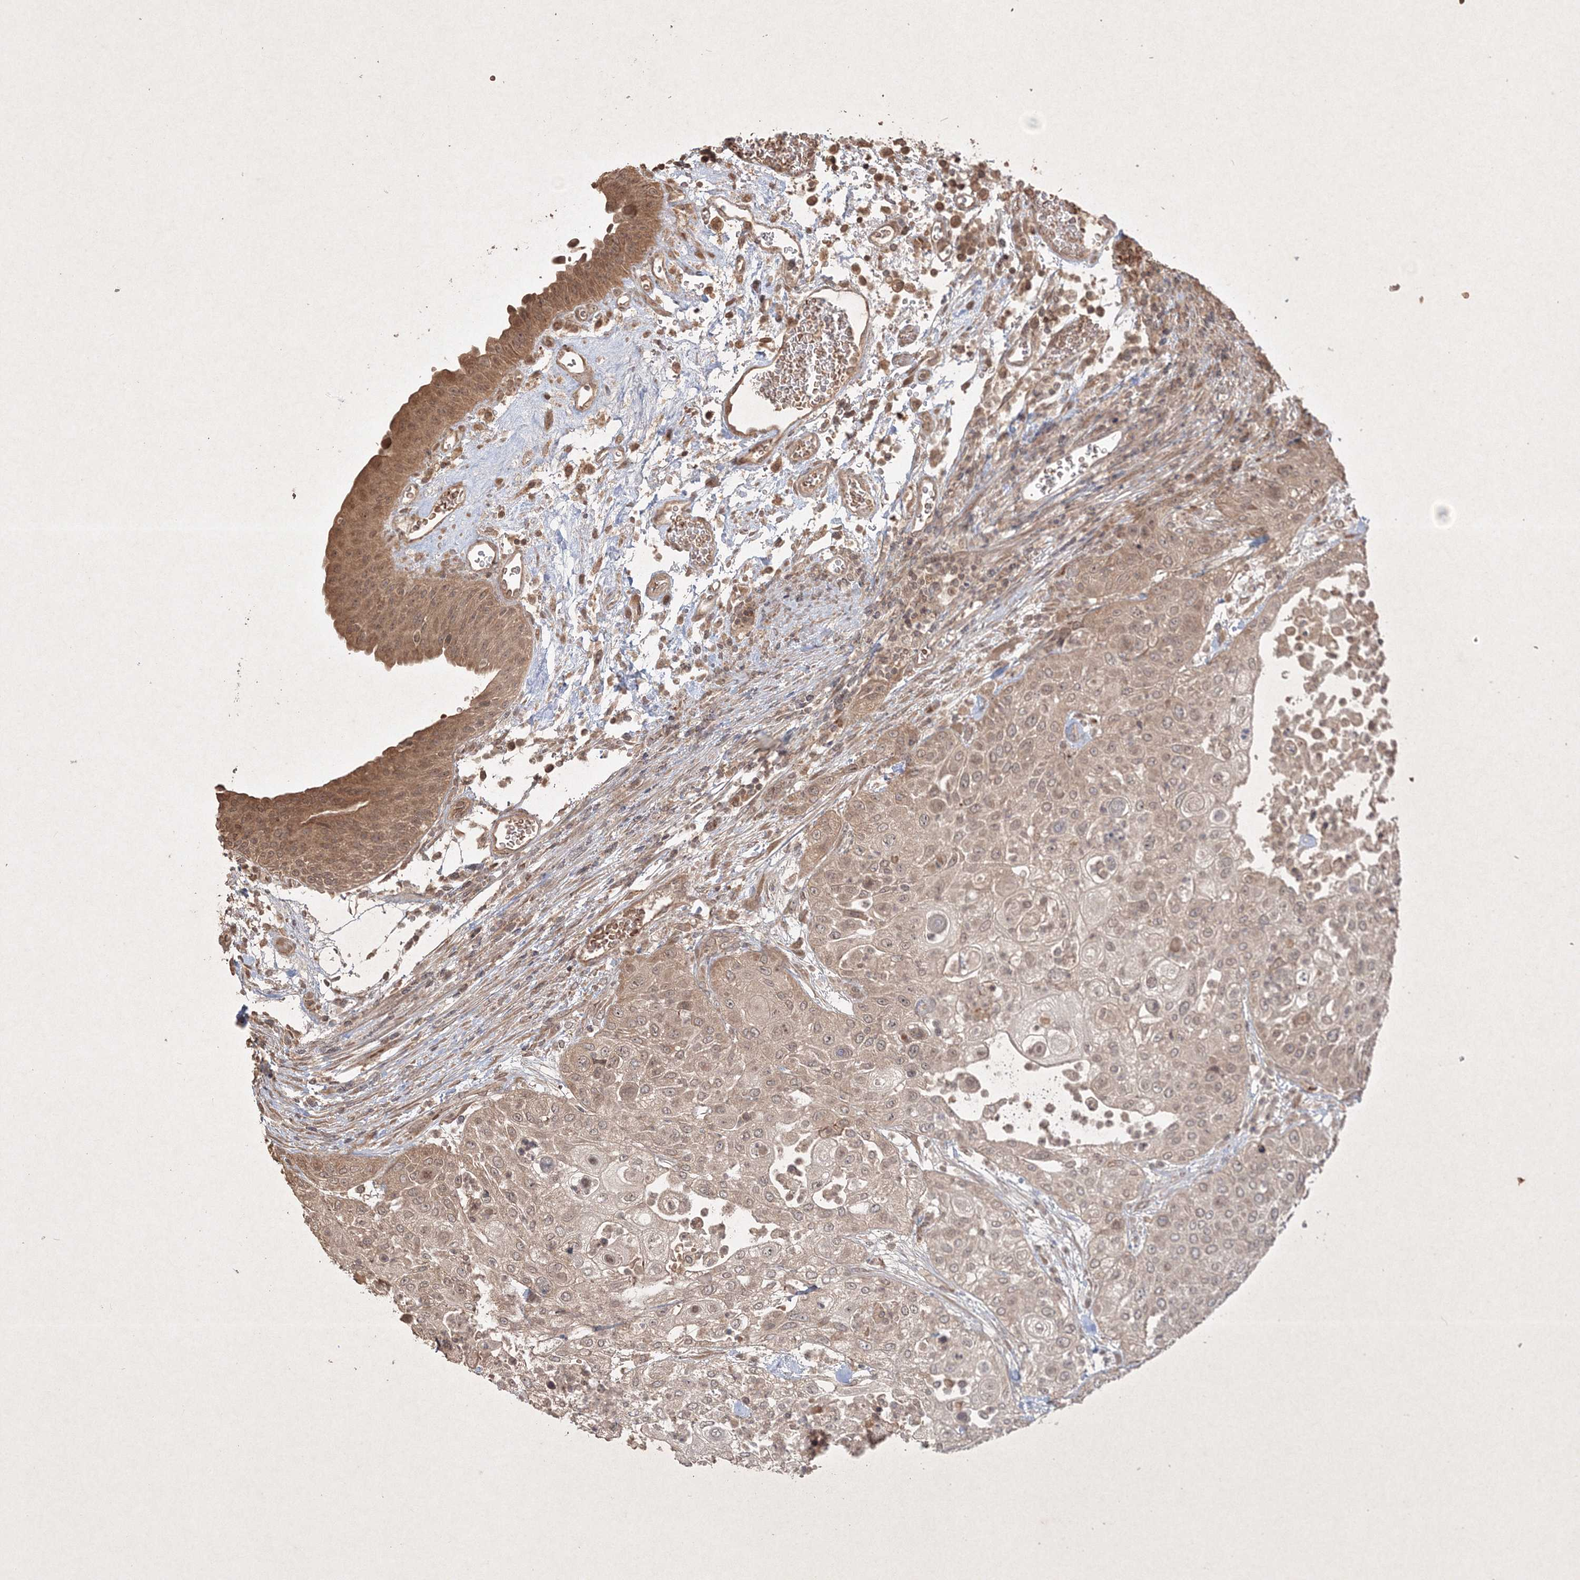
{"staining": {"intensity": "weak", "quantity": ">75%", "location": "cytoplasmic/membranous,nuclear"}, "tissue": "urothelial cancer", "cell_type": "Tumor cells", "image_type": "cancer", "snomed": [{"axis": "morphology", "description": "Urothelial carcinoma, High grade"}, {"axis": "topography", "description": "Urinary bladder"}], "caption": "DAB immunohistochemical staining of human high-grade urothelial carcinoma displays weak cytoplasmic/membranous and nuclear protein expression in about >75% of tumor cells.", "gene": "PELI3", "patient": {"sex": "female", "age": 79}}